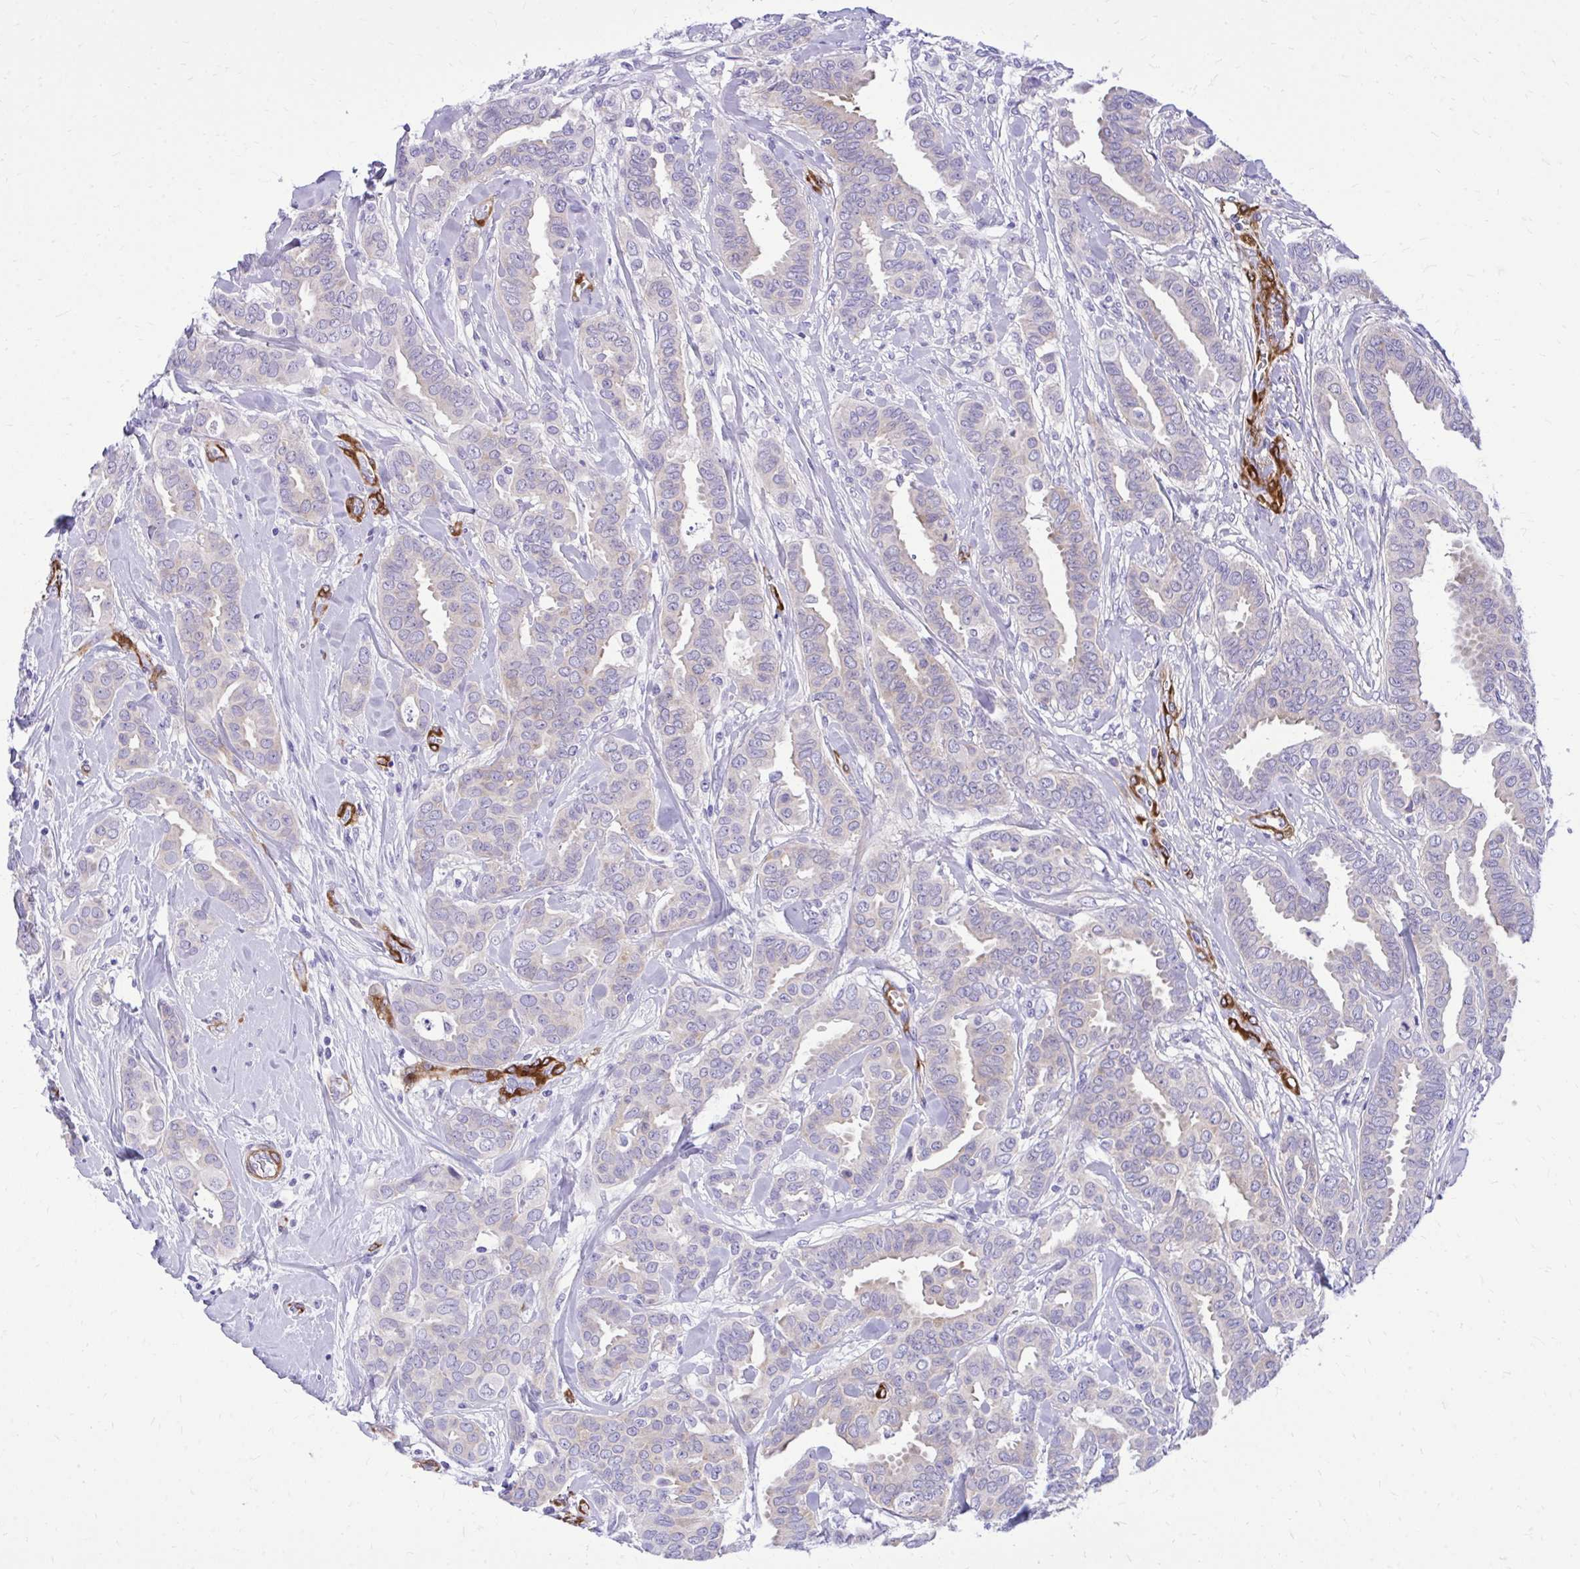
{"staining": {"intensity": "negative", "quantity": "none", "location": "none"}, "tissue": "breast cancer", "cell_type": "Tumor cells", "image_type": "cancer", "snomed": [{"axis": "morphology", "description": "Duct carcinoma"}, {"axis": "topography", "description": "Breast"}], "caption": "Human infiltrating ductal carcinoma (breast) stained for a protein using IHC displays no positivity in tumor cells.", "gene": "EPB41L1", "patient": {"sex": "female", "age": 45}}